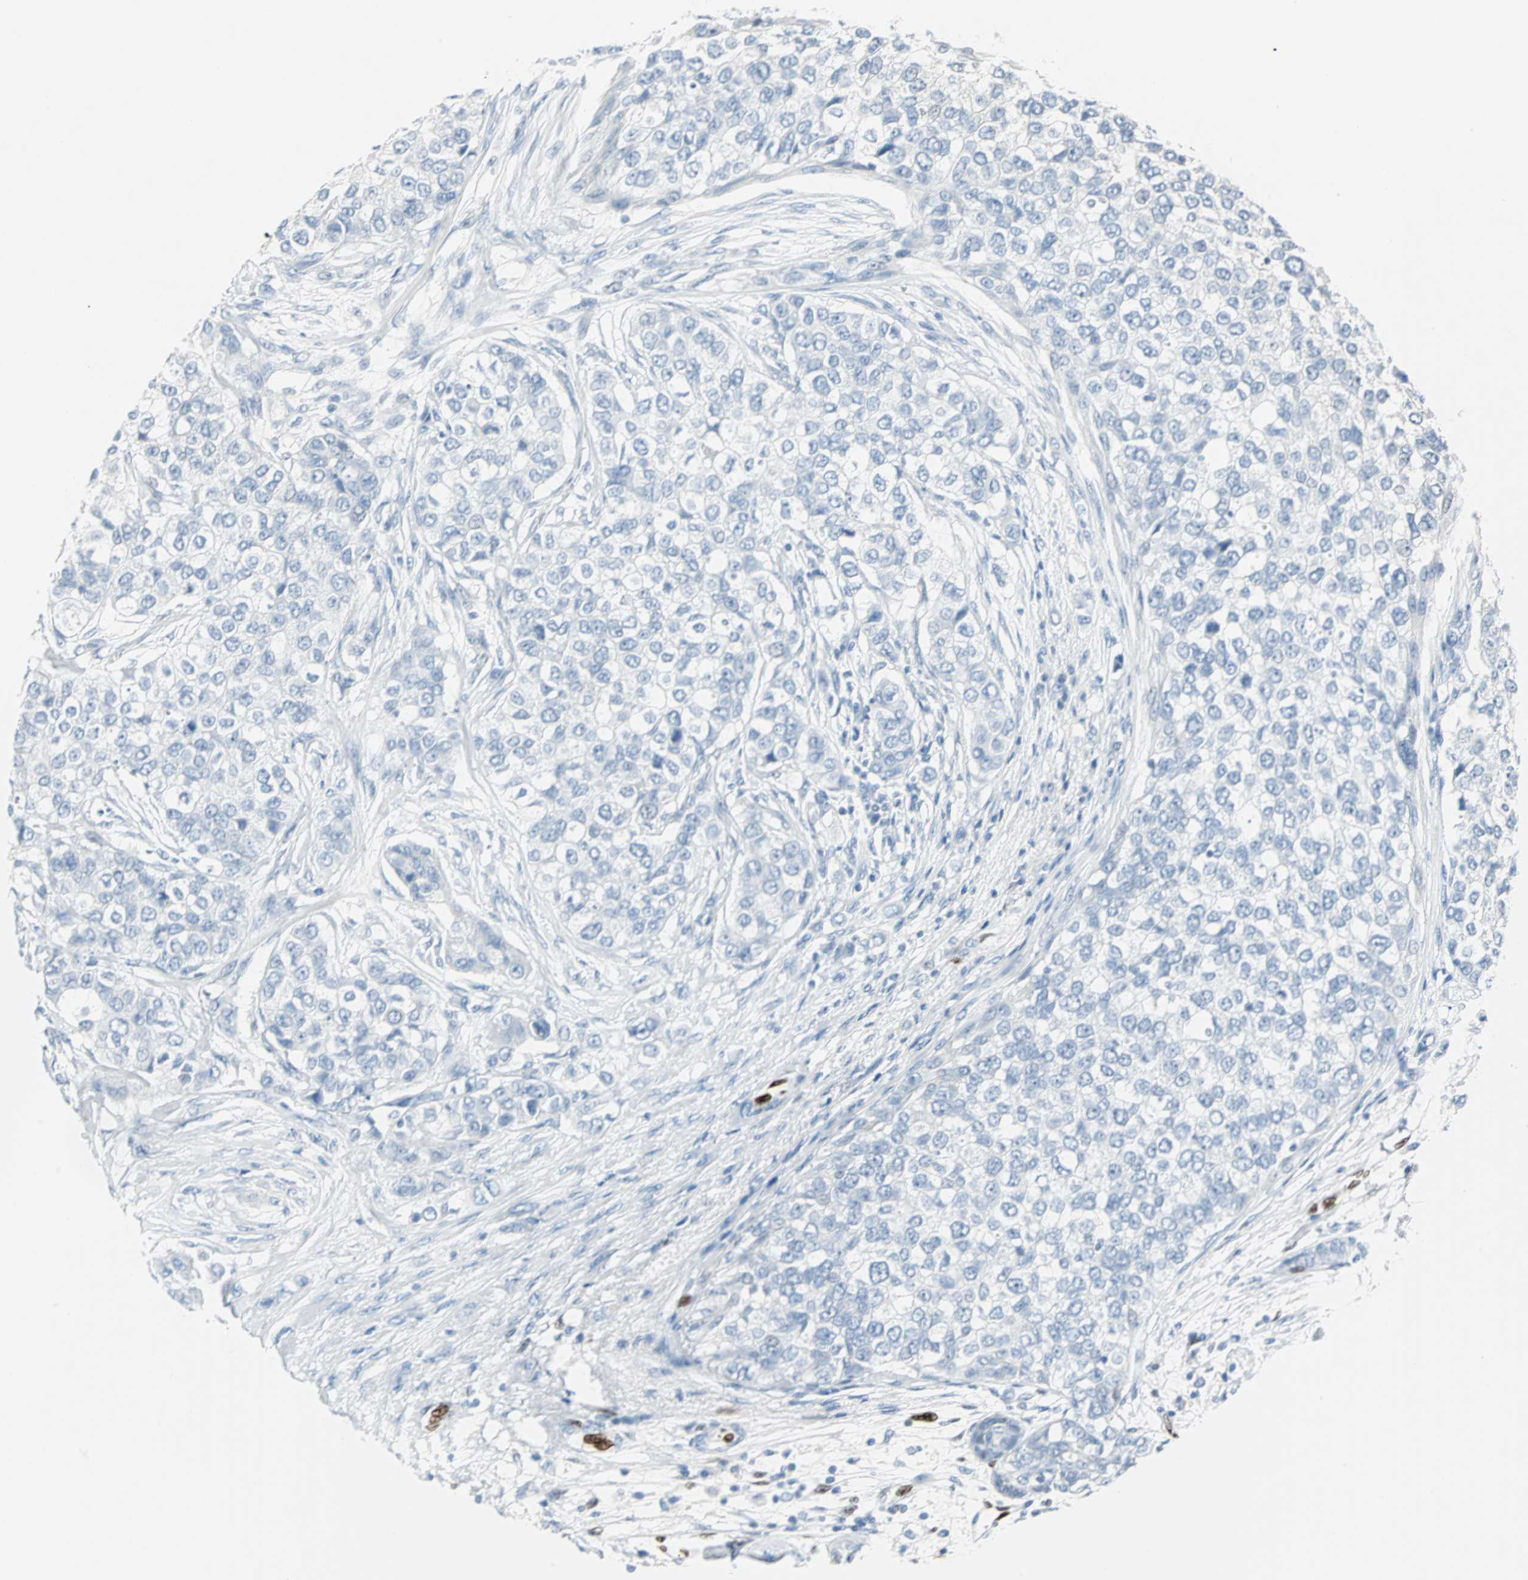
{"staining": {"intensity": "negative", "quantity": "none", "location": "none"}, "tissue": "breast cancer", "cell_type": "Tumor cells", "image_type": "cancer", "snomed": [{"axis": "morphology", "description": "Normal tissue, NOS"}, {"axis": "morphology", "description": "Duct carcinoma"}, {"axis": "topography", "description": "Breast"}], "caption": "Tumor cells are negative for protein expression in human breast cancer (intraductal carcinoma).", "gene": "IL33", "patient": {"sex": "female", "age": 49}}